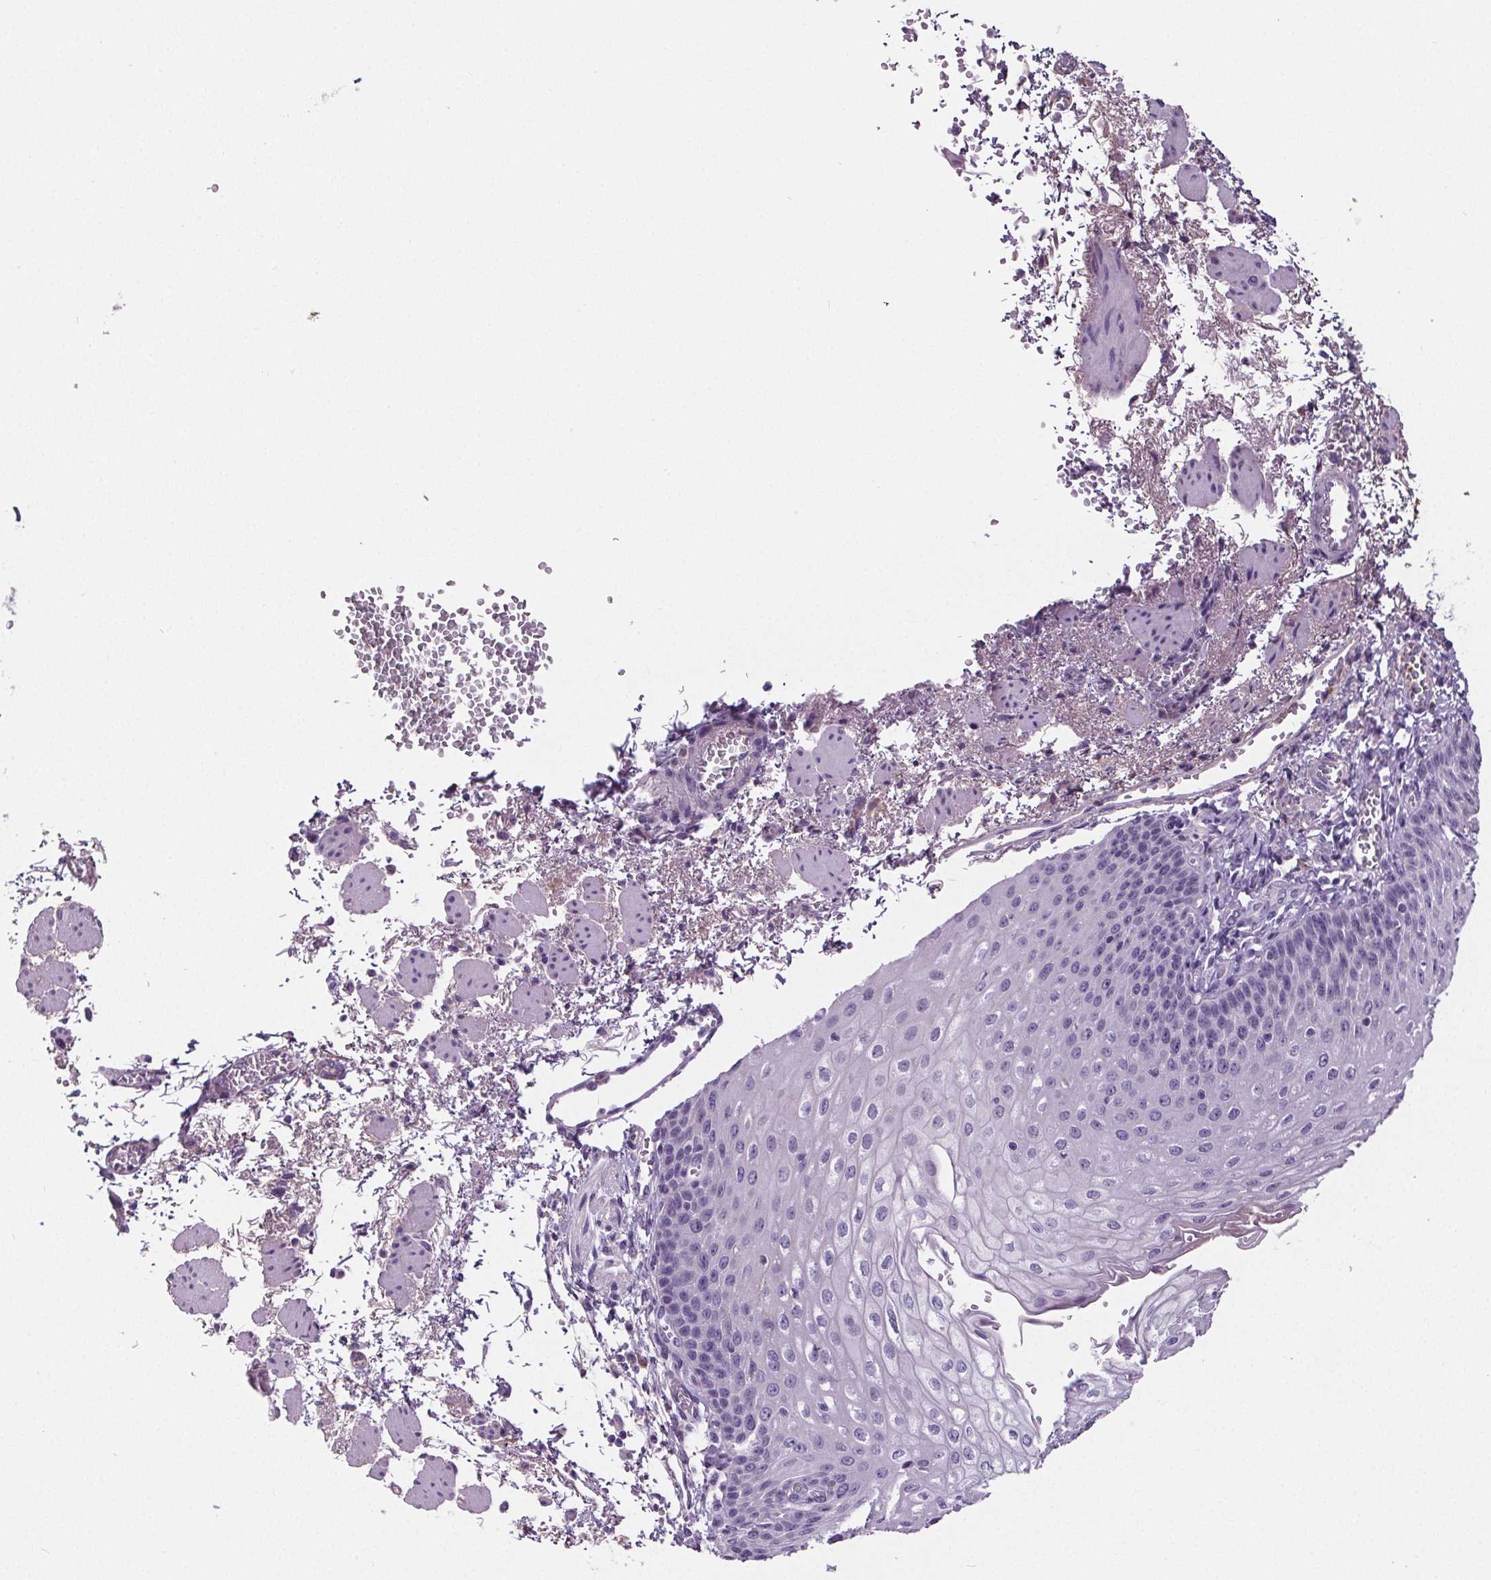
{"staining": {"intensity": "negative", "quantity": "none", "location": "none"}, "tissue": "esophagus", "cell_type": "Squamous epithelial cells", "image_type": "normal", "snomed": [{"axis": "morphology", "description": "Normal tissue, NOS"}, {"axis": "morphology", "description": "Adenocarcinoma, NOS"}, {"axis": "topography", "description": "Esophagus"}], "caption": "The photomicrograph displays no significant staining in squamous epithelial cells of esophagus. The staining was performed using DAB to visualize the protein expression in brown, while the nuclei were stained in blue with hematoxylin (Magnification: 20x).", "gene": "CD5L", "patient": {"sex": "male", "age": 81}}